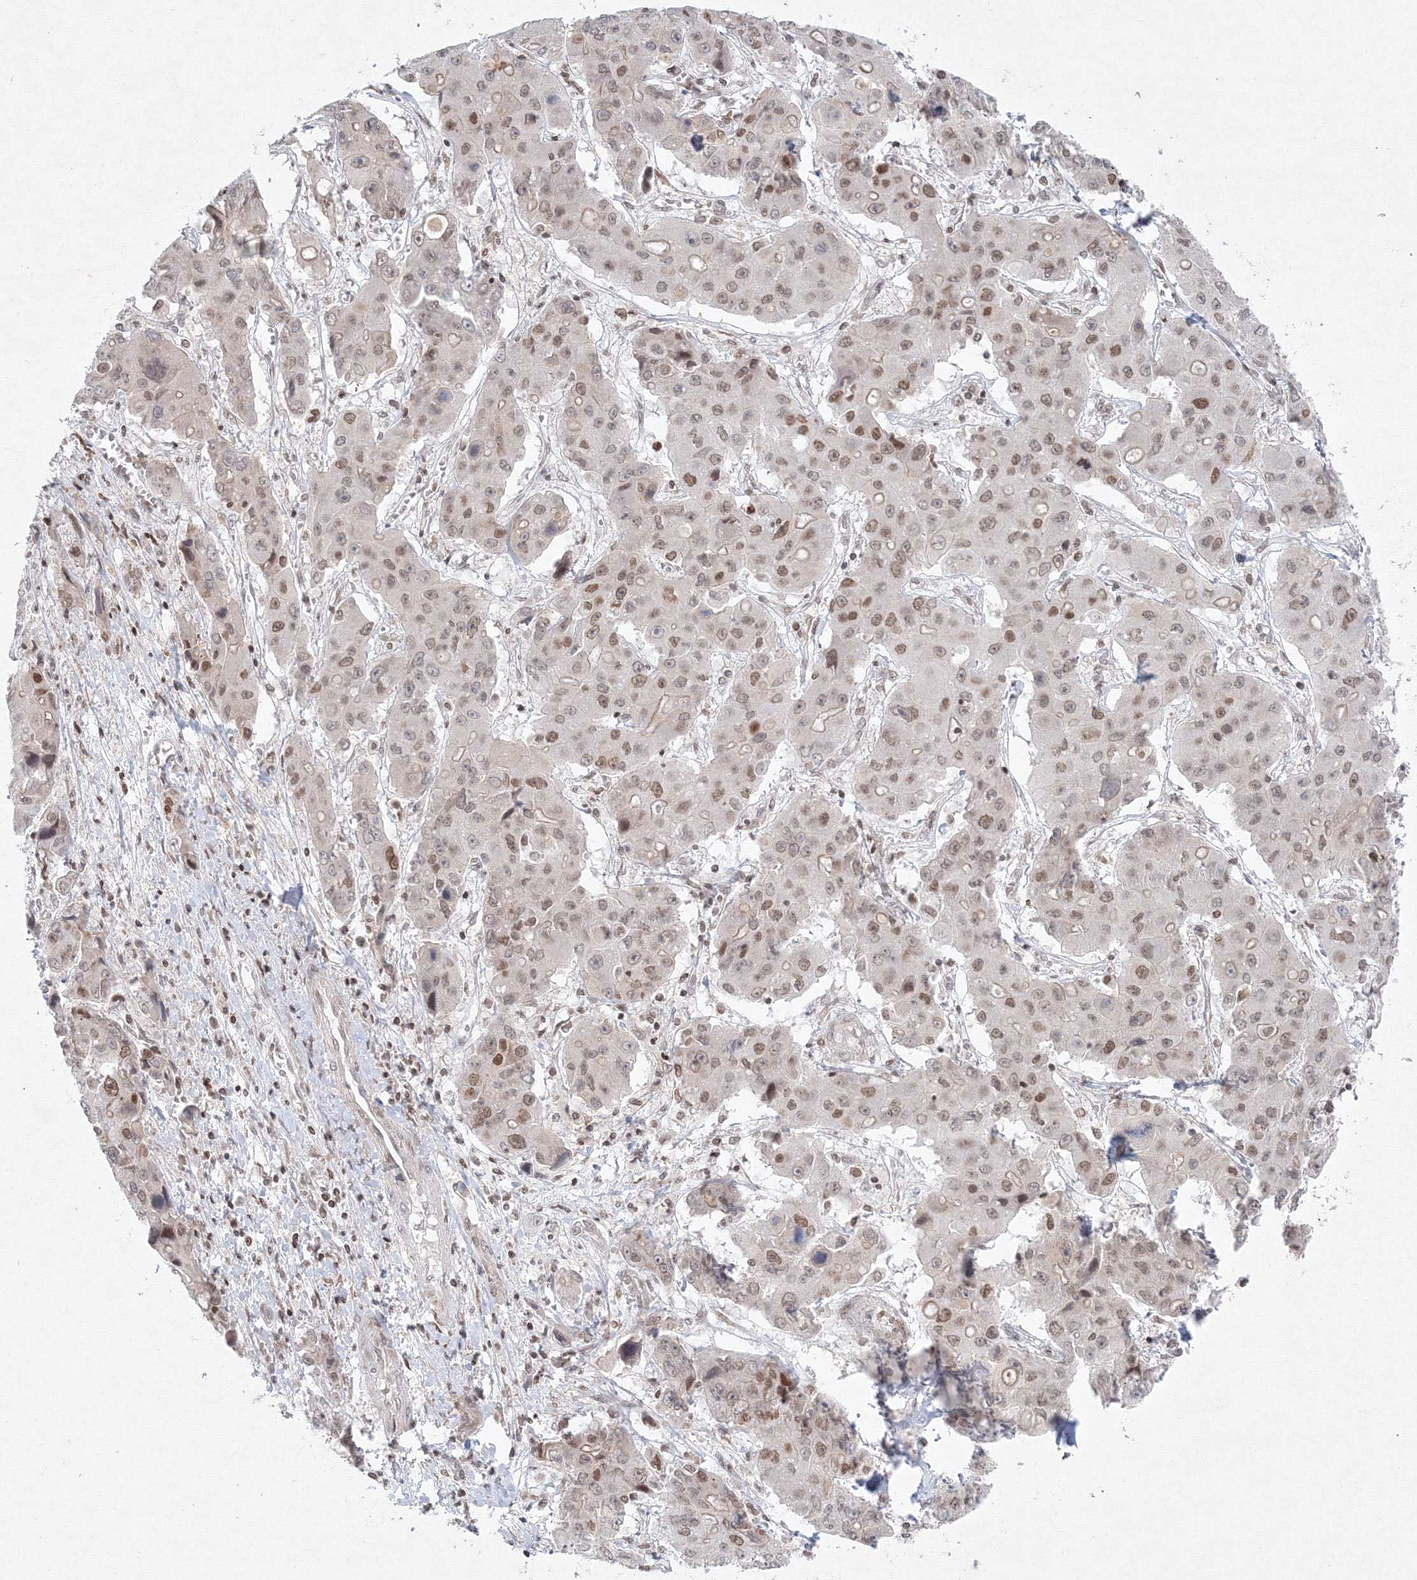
{"staining": {"intensity": "weak", "quantity": "25%-75%", "location": "nuclear"}, "tissue": "liver cancer", "cell_type": "Tumor cells", "image_type": "cancer", "snomed": [{"axis": "morphology", "description": "Cholangiocarcinoma"}, {"axis": "topography", "description": "Liver"}], "caption": "An IHC image of tumor tissue is shown. Protein staining in brown highlights weak nuclear positivity in liver cholangiocarcinoma within tumor cells. (DAB (3,3'-diaminobenzidine) IHC with brightfield microscopy, high magnification).", "gene": "KIF4A", "patient": {"sex": "male", "age": 67}}